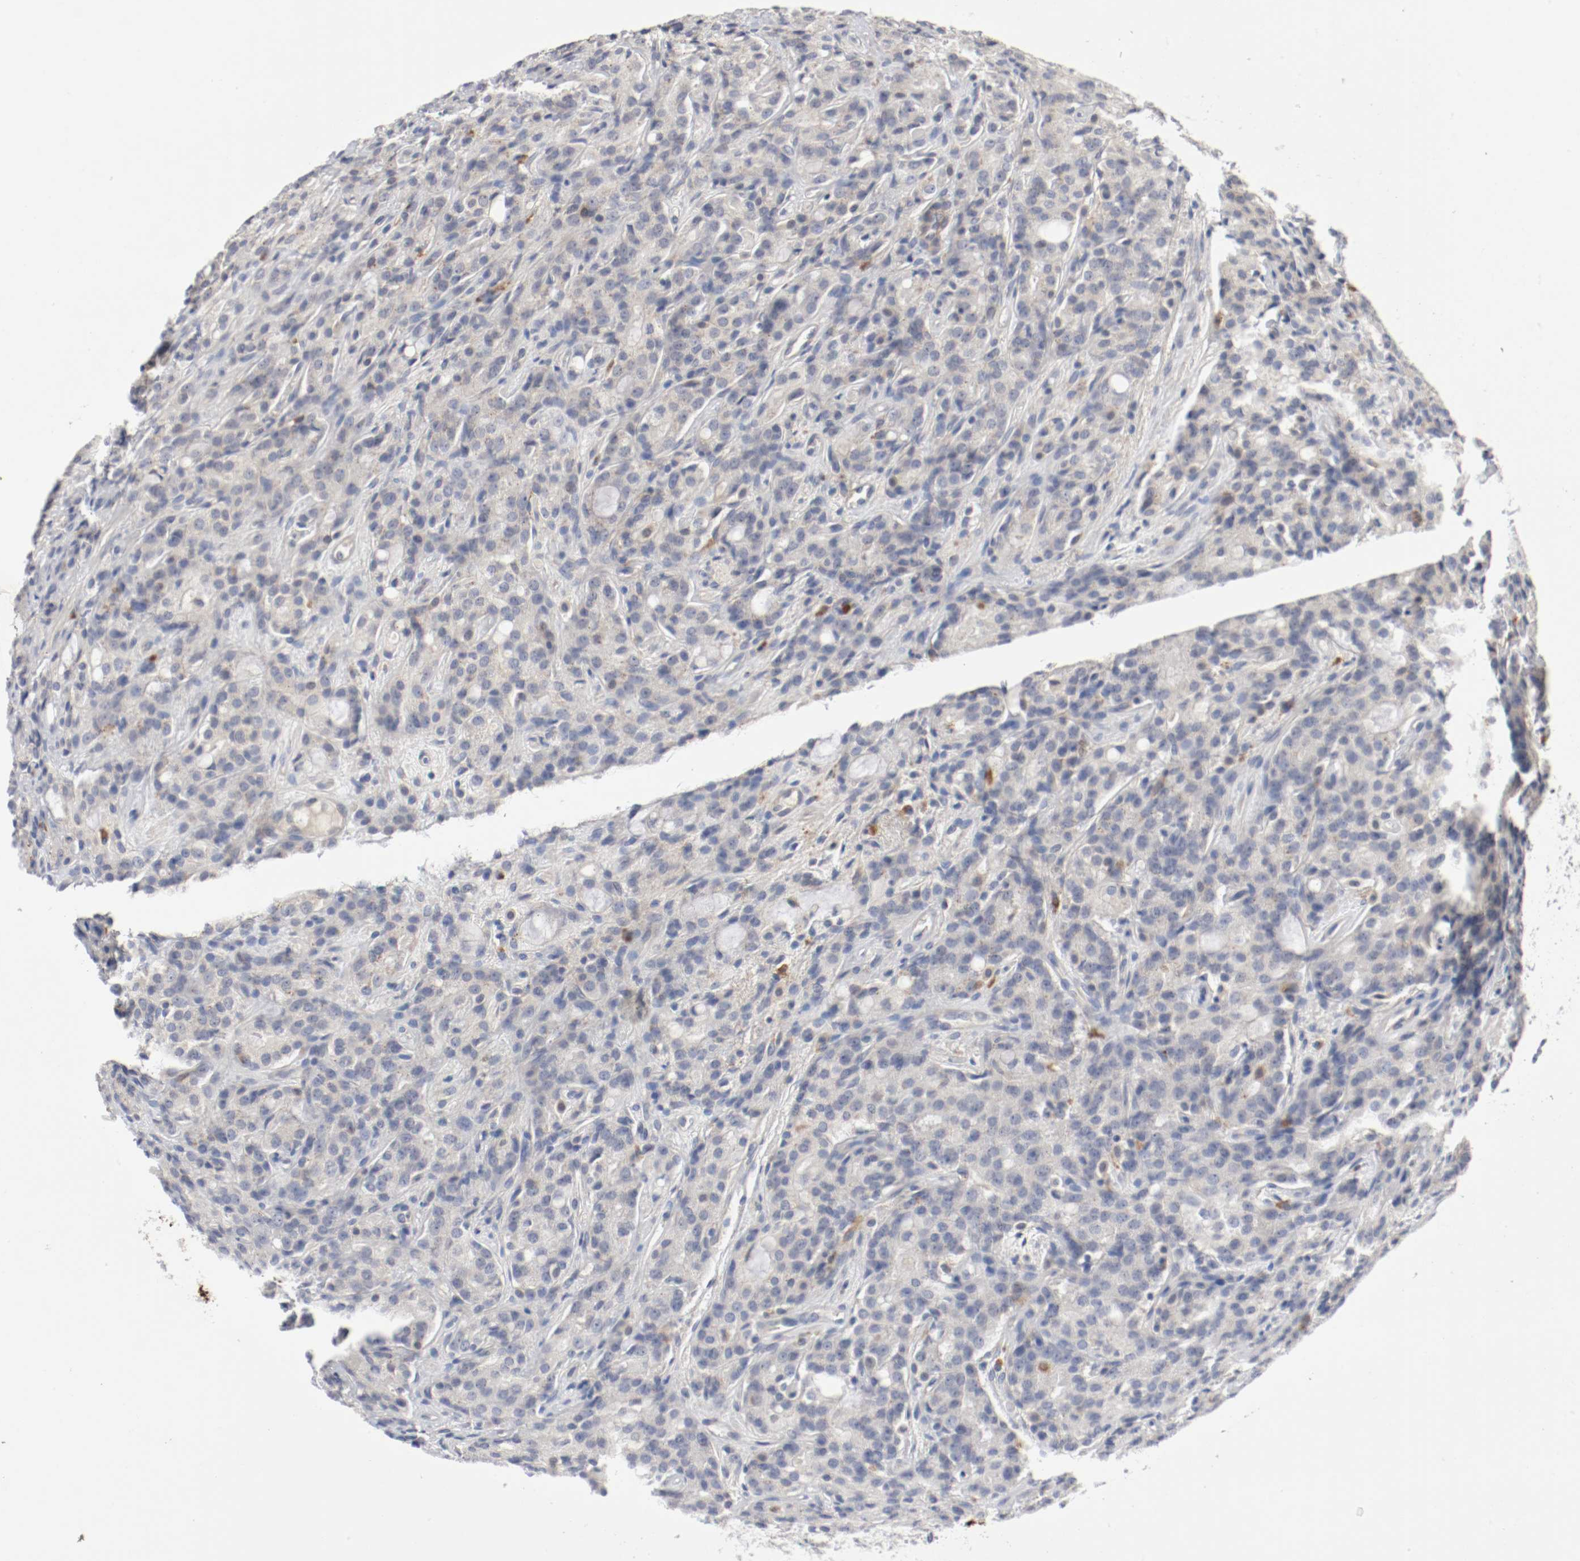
{"staining": {"intensity": "weak", "quantity": "25%-75%", "location": "cytoplasmic/membranous"}, "tissue": "prostate cancer", "cell_type": "Tumor cells", "image_type": "cancer", "snomed": [{"axis": "morphology", "description": "Adenocarcinoma, High grade"}, {"axis": "topography", "description": "Prostate"}], "caption": "The photomicrograph shows staining of prostate cancer, revealing weak cytoplasmic/membranous protein staining (brown color) within tumor cells.", "gene": "REN", "patient": {"sex": "male", "age": 72}}